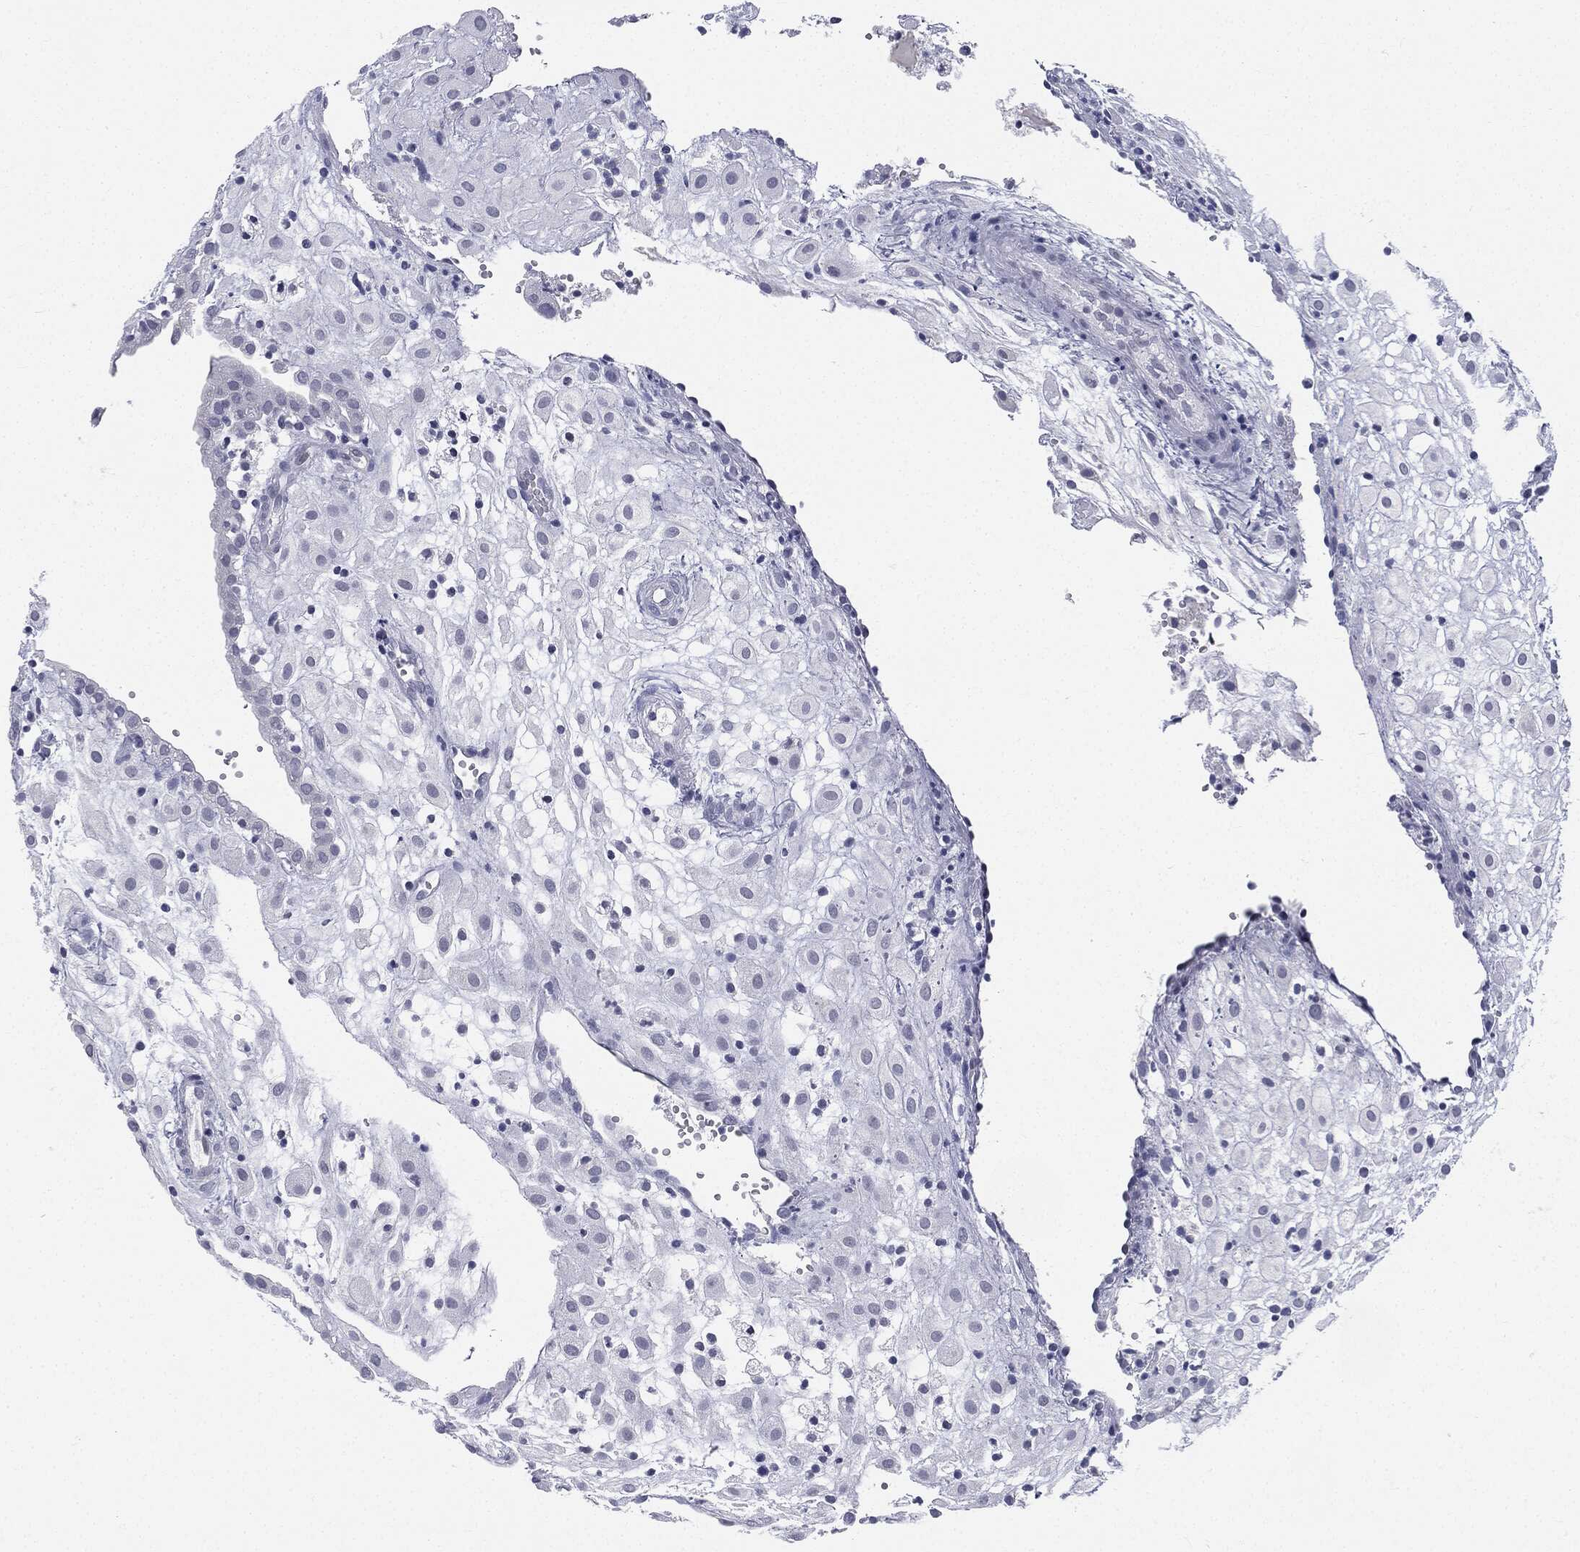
{"staining": {"intensity": "negative", "quantity": "none", "location": "none"}, "tissue": "placenta", "cell_type": "Decidual cells", "image_type": "normal", "snomed": [{"axis": "morphology", "description": "Normal tissue, NOS"}, {"axis": "topography", "description": "Placenta"}], "caption": "Immunohistochemistry (IHC) micrograph of unremarkable placenta stained for a protein (brown), which displays no staining in decidual cells.", "gene": "MLLT10", "patient": {"sex": "female", "age": 24}}